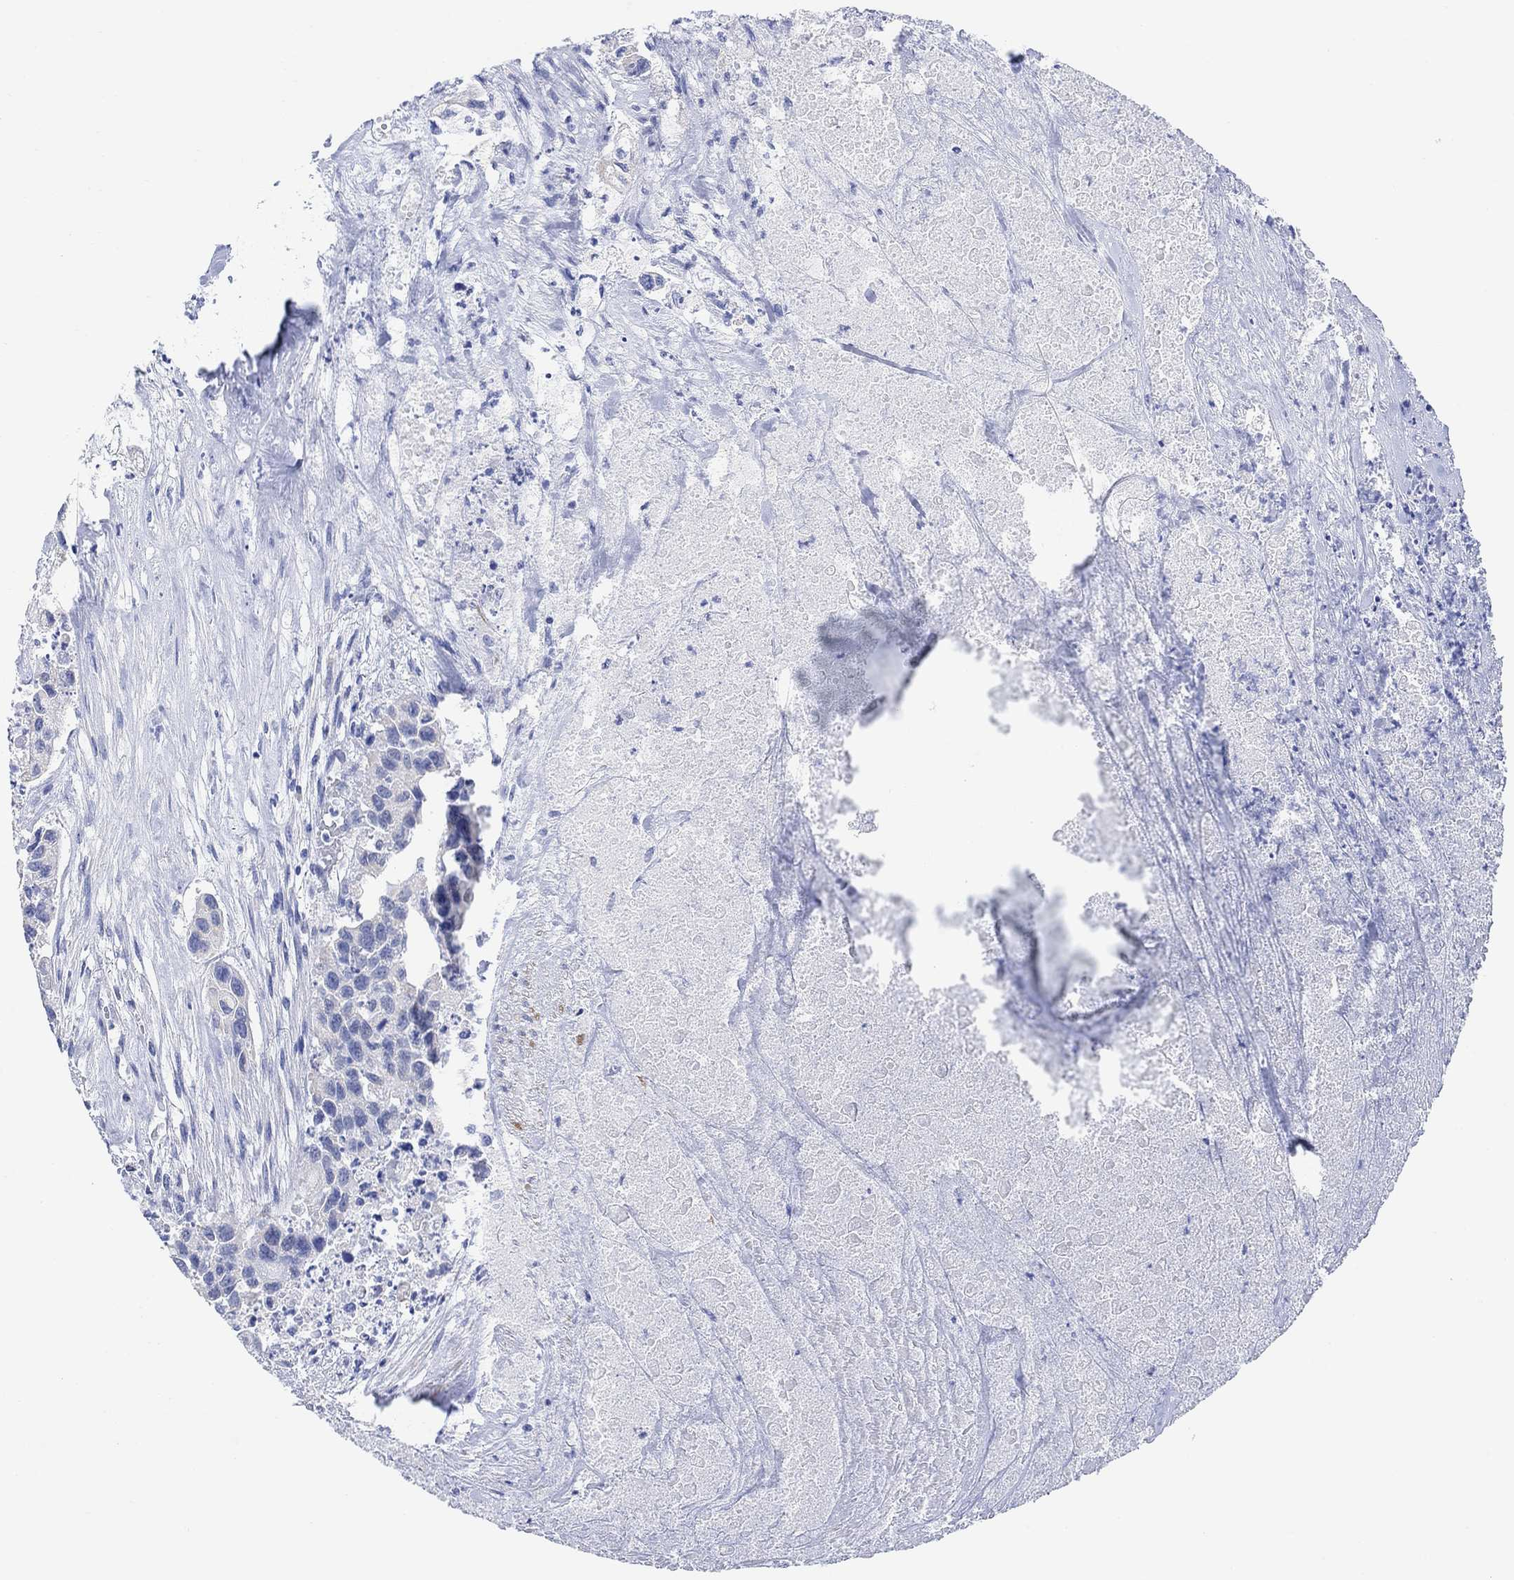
{"staining": {"intensity": "negative", "quantity": "none", "location": "none"}, "tissue": "urothelial cancer", "cell_type": "Tumor cells", "image_type": "cancer", "snomed": [{"axis": "morphology", "description": "Urothelial carcinoma, High grade"}, {"axis": "topography", "description": "Urinary bladder"}], "caption": "There is no significant expression in tumor cells of urothelial cancer.", "gene": "SYT12", "patient": {"sex": "female", "age": 73}}